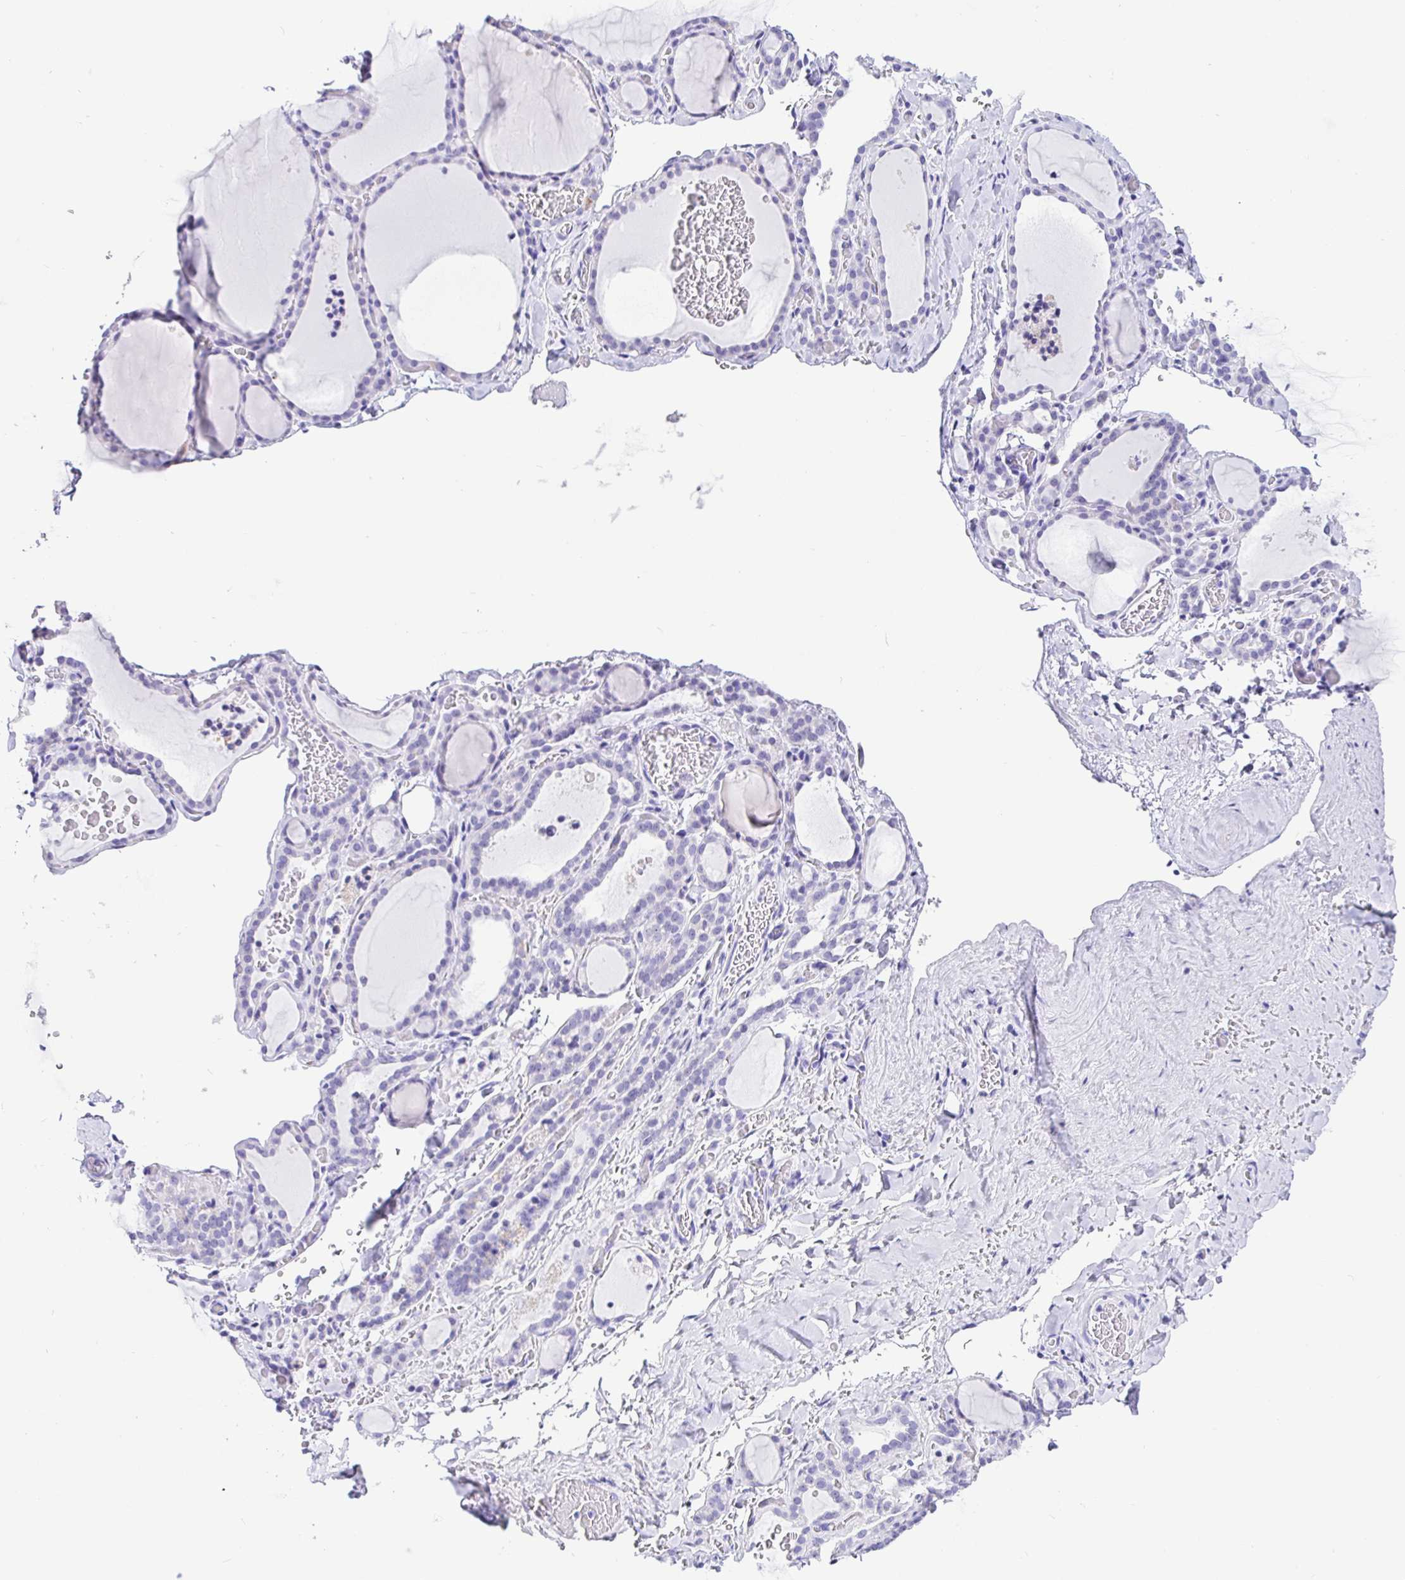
{"staining": {"intensity": "negative", "quantity": "none", "location": "none"}, "tissue": "thyroid gland", "cell_type": "Glandular cells", "image_type": "normal", "snomed": [{"axis": "morphology", "description": "Normal tissue, NOS"}, {"axis": "topography", "description": "Thyroid gland"}], "caption": "DAB (3,3'-diaminobenzidine) immunohistochemical staining of normal human thyroid gland exhibits no significant positivity in glandular cells. Nuclei are stained in blue.", "gene": "PRAMEF18", "patient": {"sex": "female", "age": 22}}